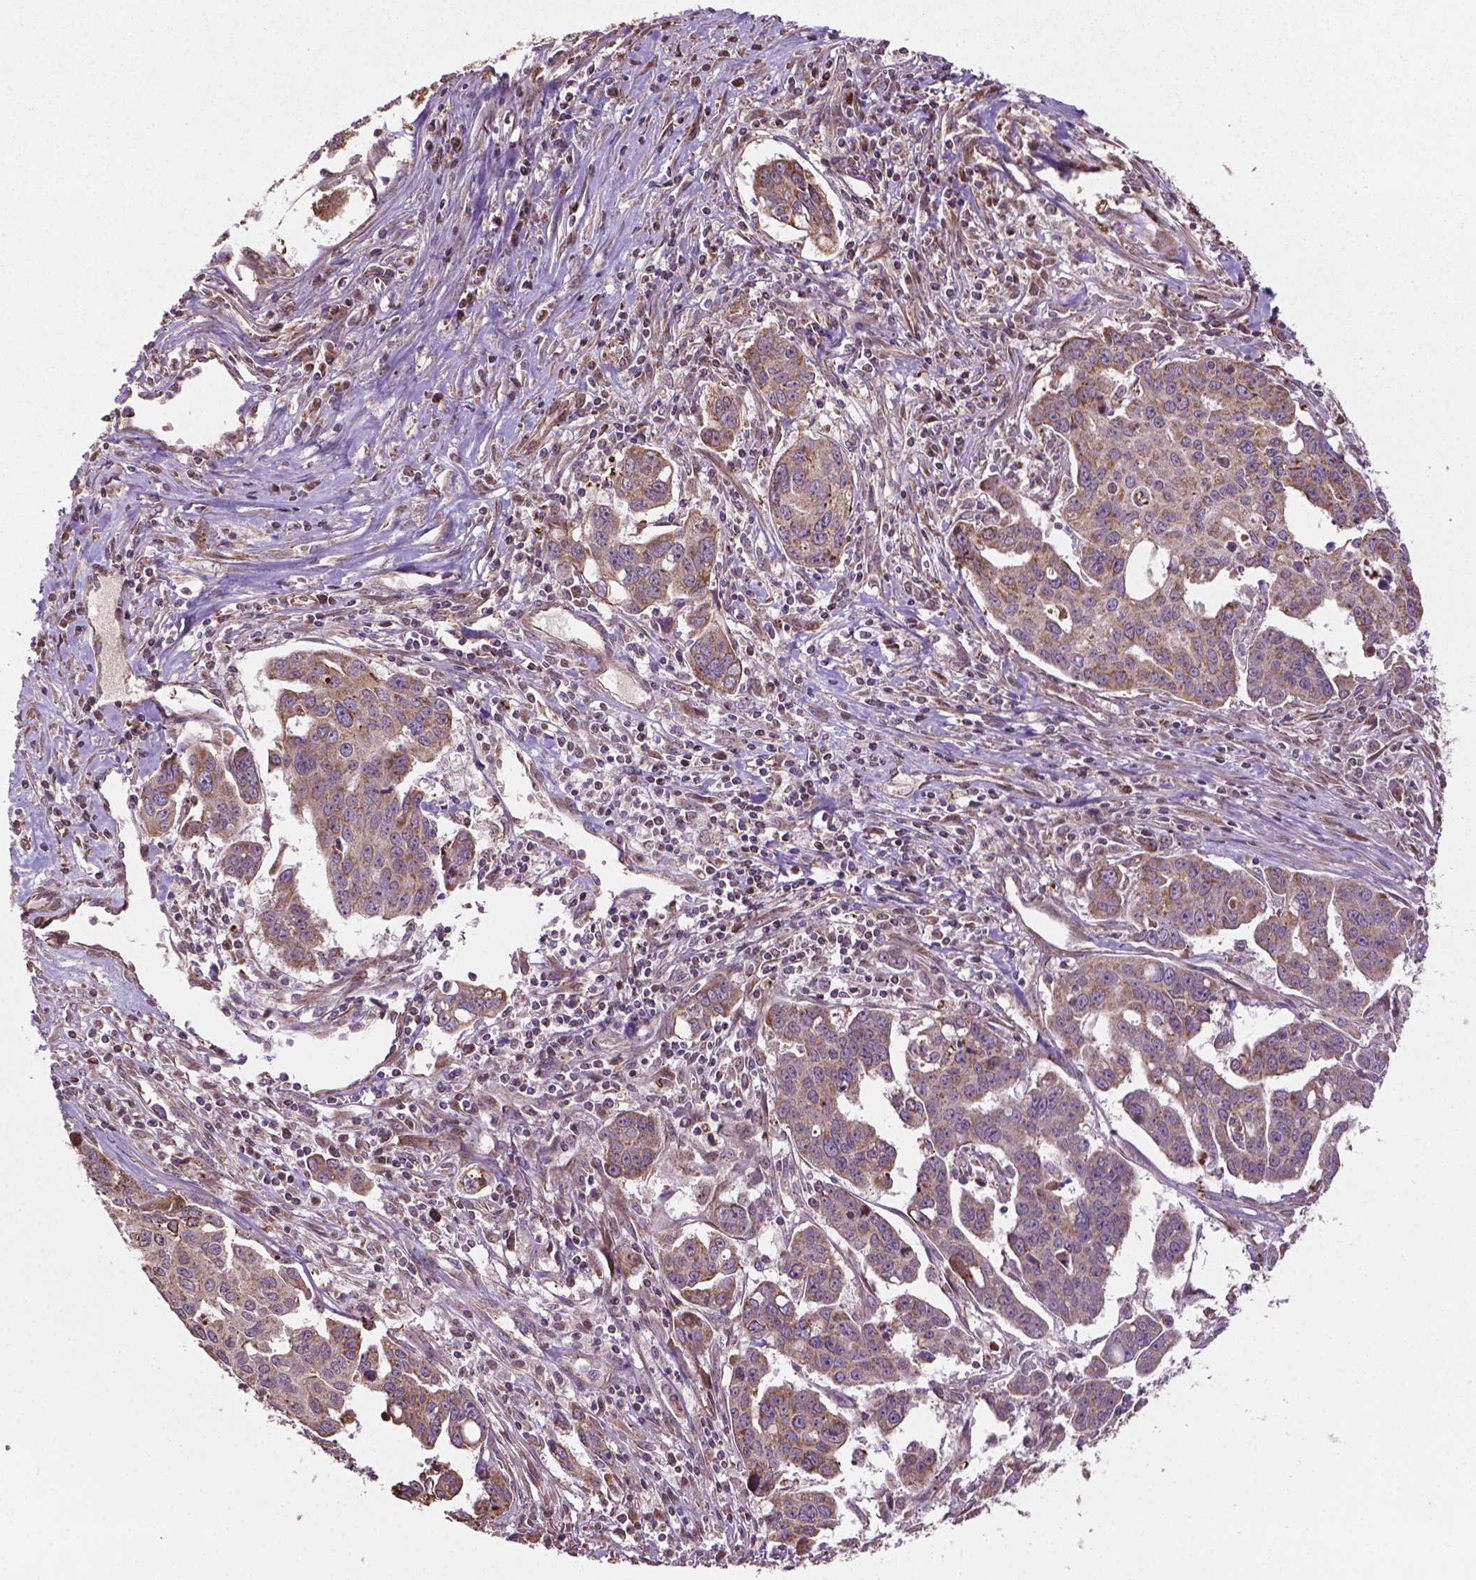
{"staining": {"intensity": "weak", "quantity": ">75%", "location": "cytoplasmic/membranous"}, "tissue": "ovarian cancer", "cell_type": "Tumor cells", "image_type": "cancer", "snomed": [{"axis": "morphology", "description": "Carcinoma, endometroid"}, {"axis": "topography", "description": "Ovary"}], "caption": "An IHC image of neoplastic tissue is shown. Protein staining in brown labels weak cytoplasmic/membranous positivity in ovarian cancer (endometroid carcinoma) within tumor cells. (IHC, brightfield microscopy, high magnification).", "gene": "HS3ST3A1", "patient": {"sex": "female", "age": 78}}